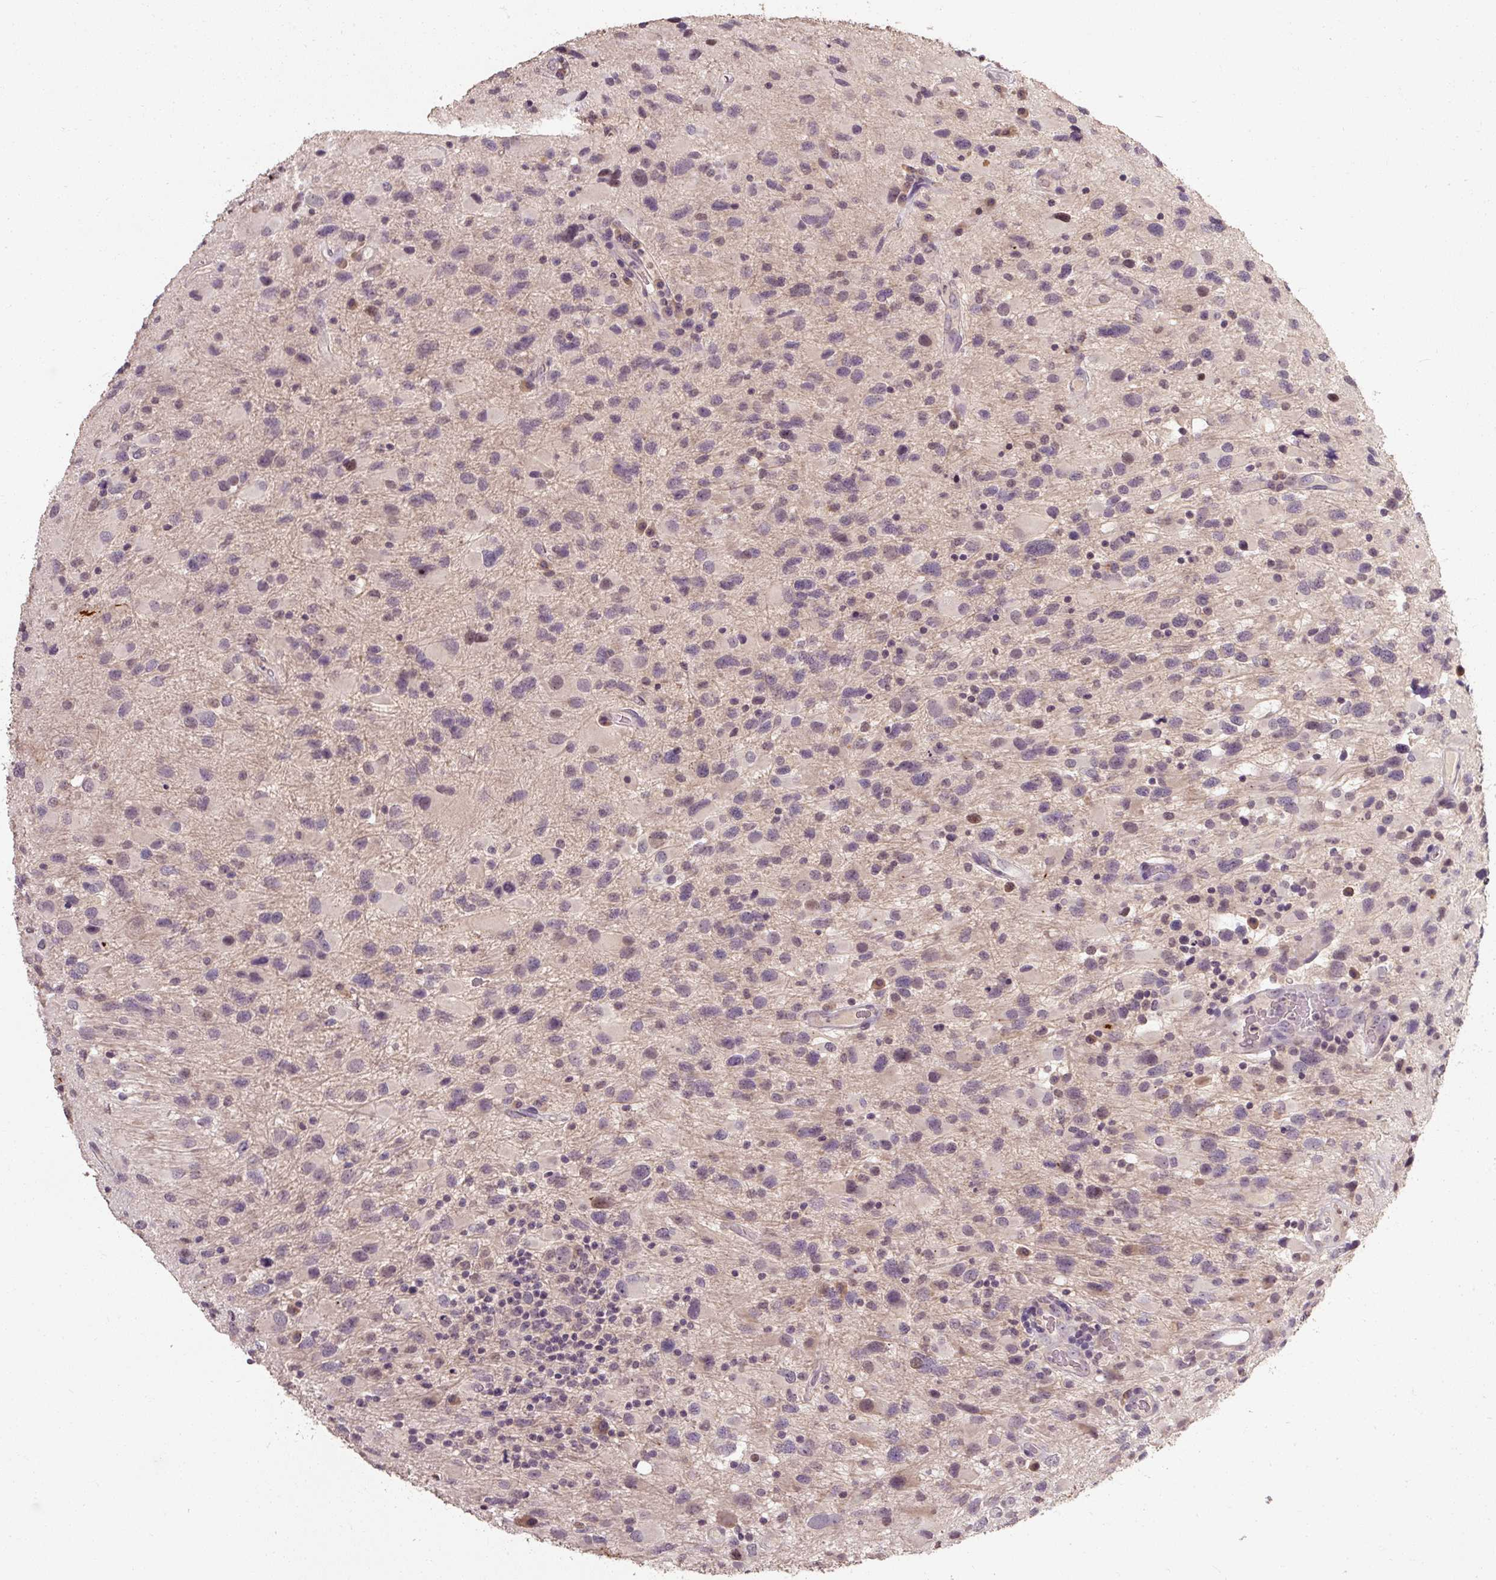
{"staining": {"intensity": "negative", "quantity": "none", "location": "none"}, "tissue": "glioma", "cell_type": "Tumor cells", "image_type": "cancer", "snomed": [{"axis": "morphology", "description": "Glioma, malignant, Low grade"}, {"axis": "topography", "description": "Brain"}], "caption": "The immunohistochemistry (IHC) image has no significant positivity in tumor cells of malignant glioma (low-grade) tissue.", "gene": "CFAP65", "patient": {"sex": "female", "age": 32}}